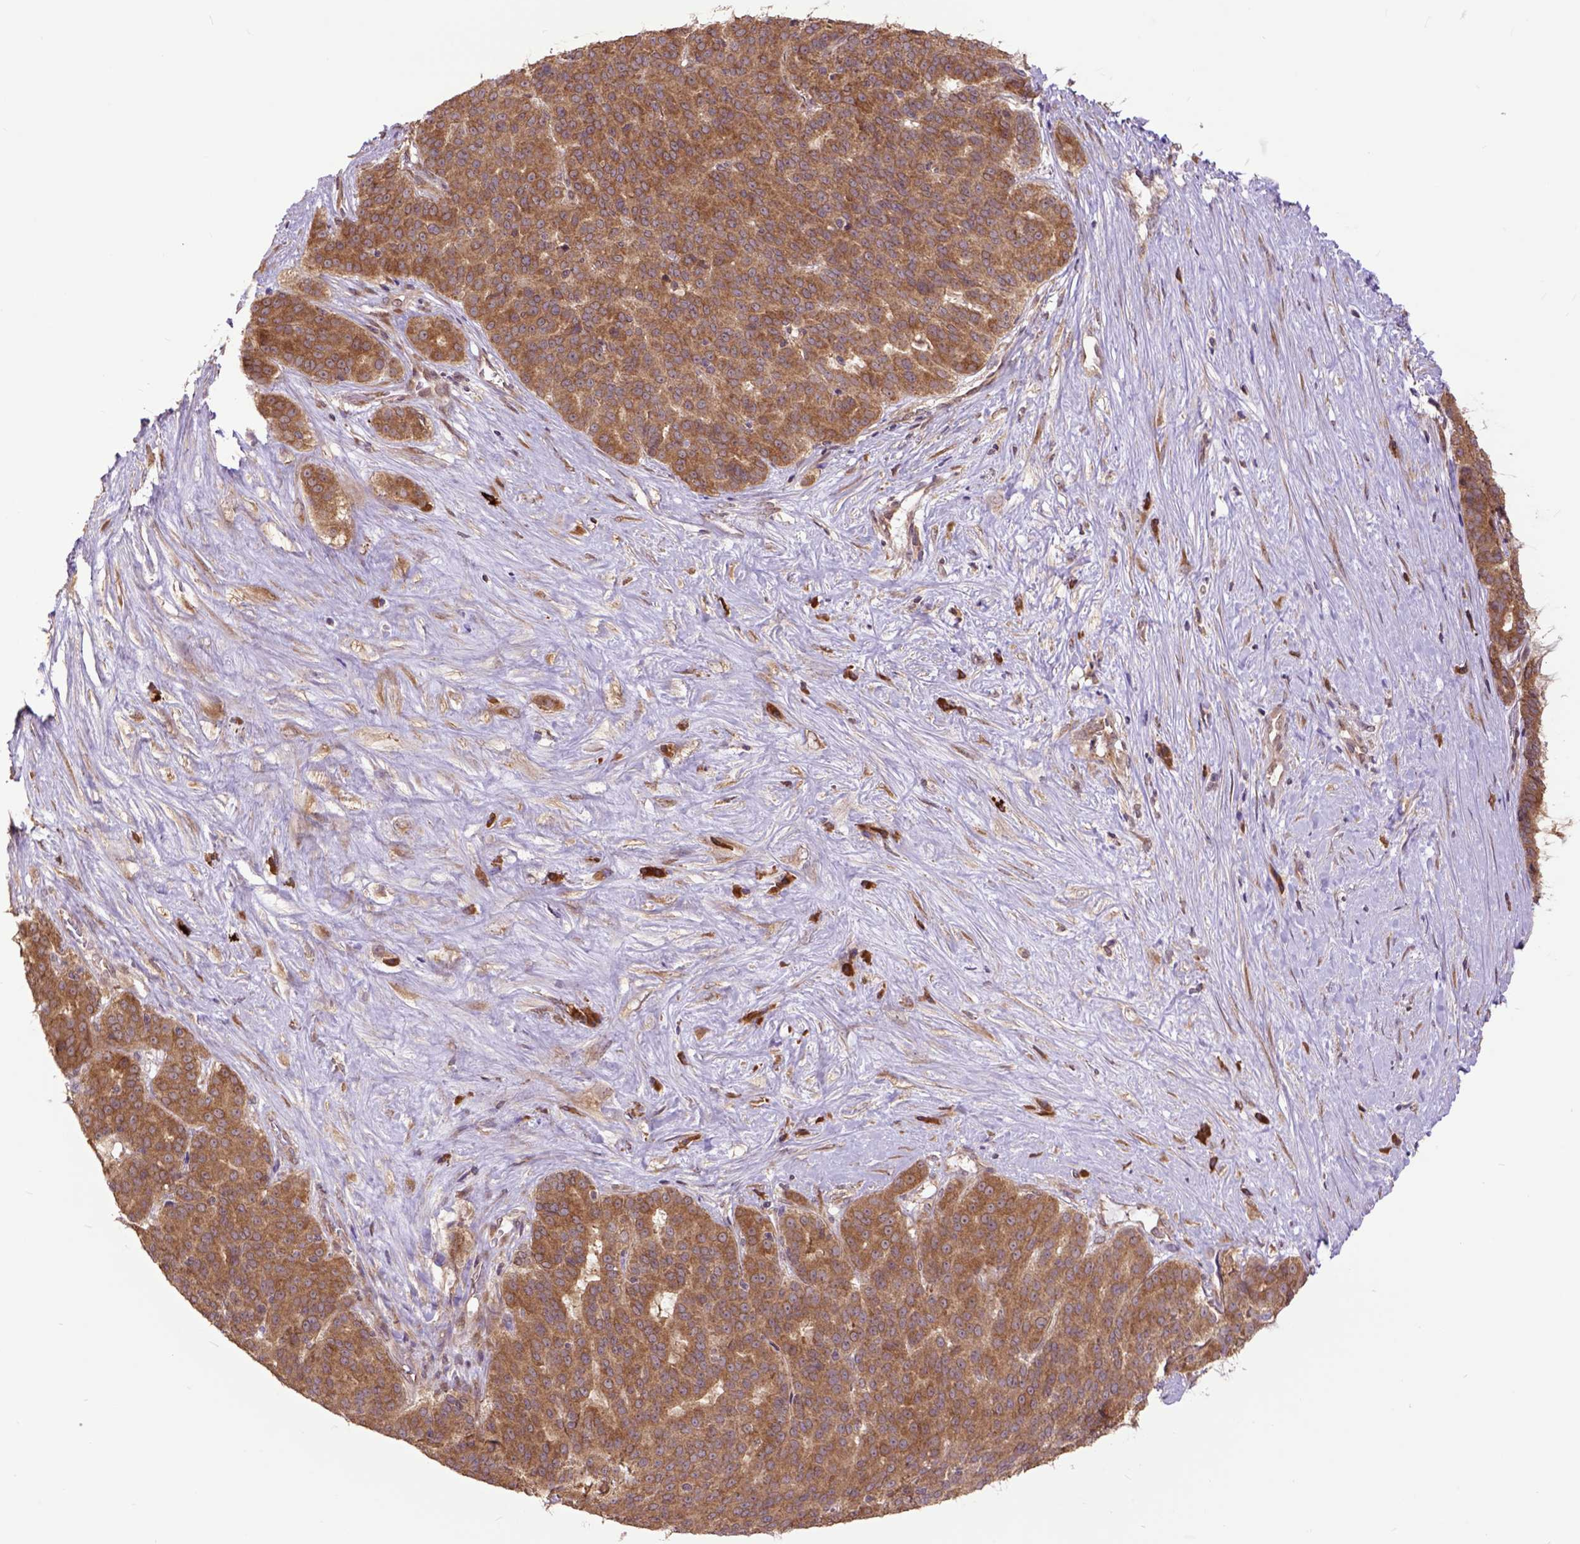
{"staining": {"intensity": "moderate", "quantity": ">75%", "location": "cytoplasmic/membranous"}, "tissue": "liver cancer", "cell_type": "Tumor cells", "image_type": "cancer", "snomed": [{"axis": "morphology", "description": "Cholangiocarcinoma"}, {"axis": "topography", "description": "Liver"}], "caption": "Liver cancer (cholangiocarcinoma) stained for a protein (brown) displays moderate cytoplasmic/membranous positive positivity in about >75% of tumor cells.", "gene": "ARL1", "patient": {"sex": "female", "age": 47}}